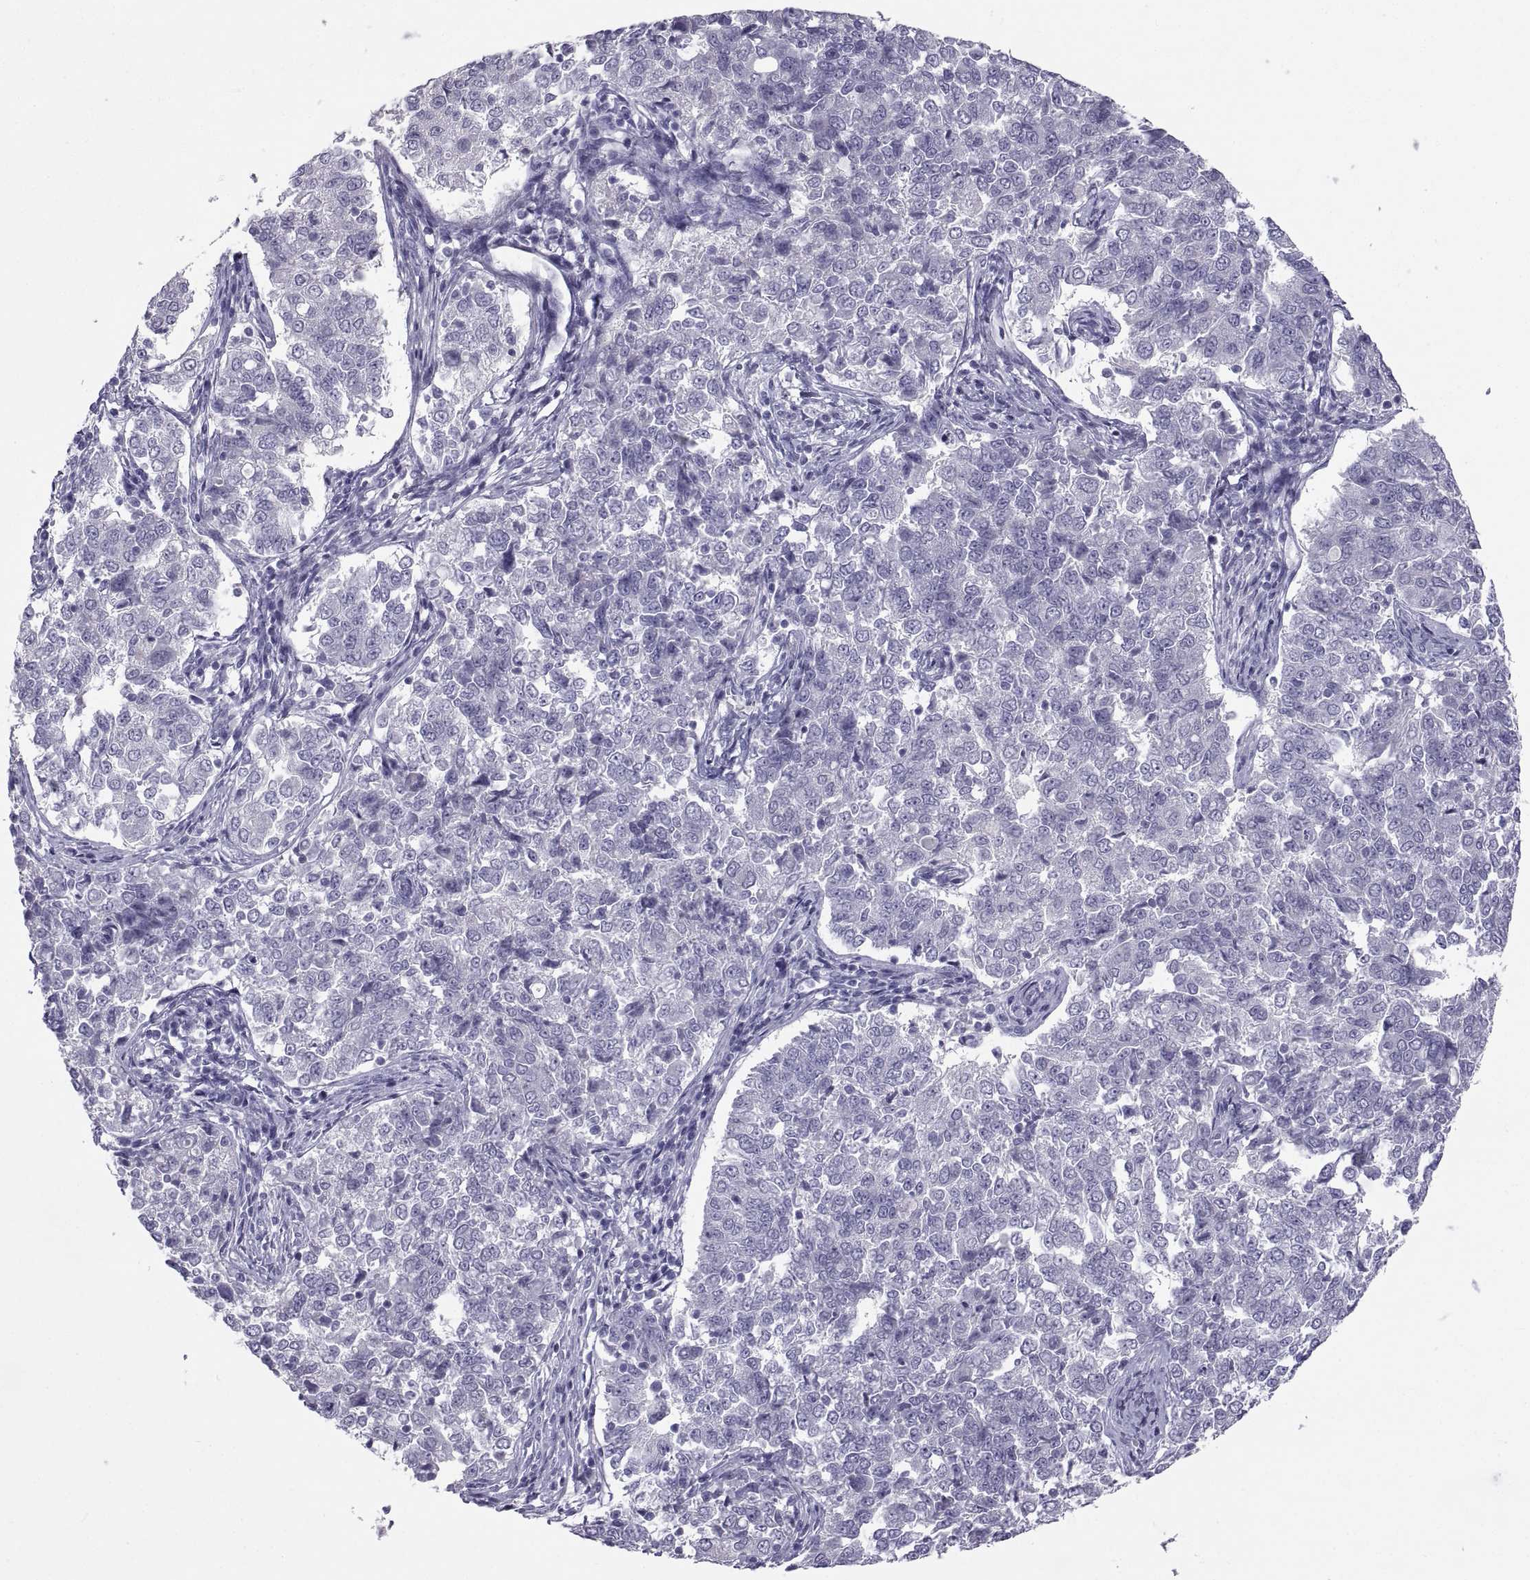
{"staining": {"intensity": "negative", "quantity": "none", "location": "none"}, "tissue": "endometrial cancer", "cell_type": "Tumor cells", "image_type": "cancer", "snomed": [{"axis": "morphology", "description": "Adenocarcinoma, NOS"}, {"axis": "topography", "description": "Endometrium"}], "caption": "Endometrial cancer stained for a protein using immunohistochemistry (IHC) reveals no expression tumor cells.", "gene": "PCSK1N", "patient": {"sex": "female", "age": 43}}